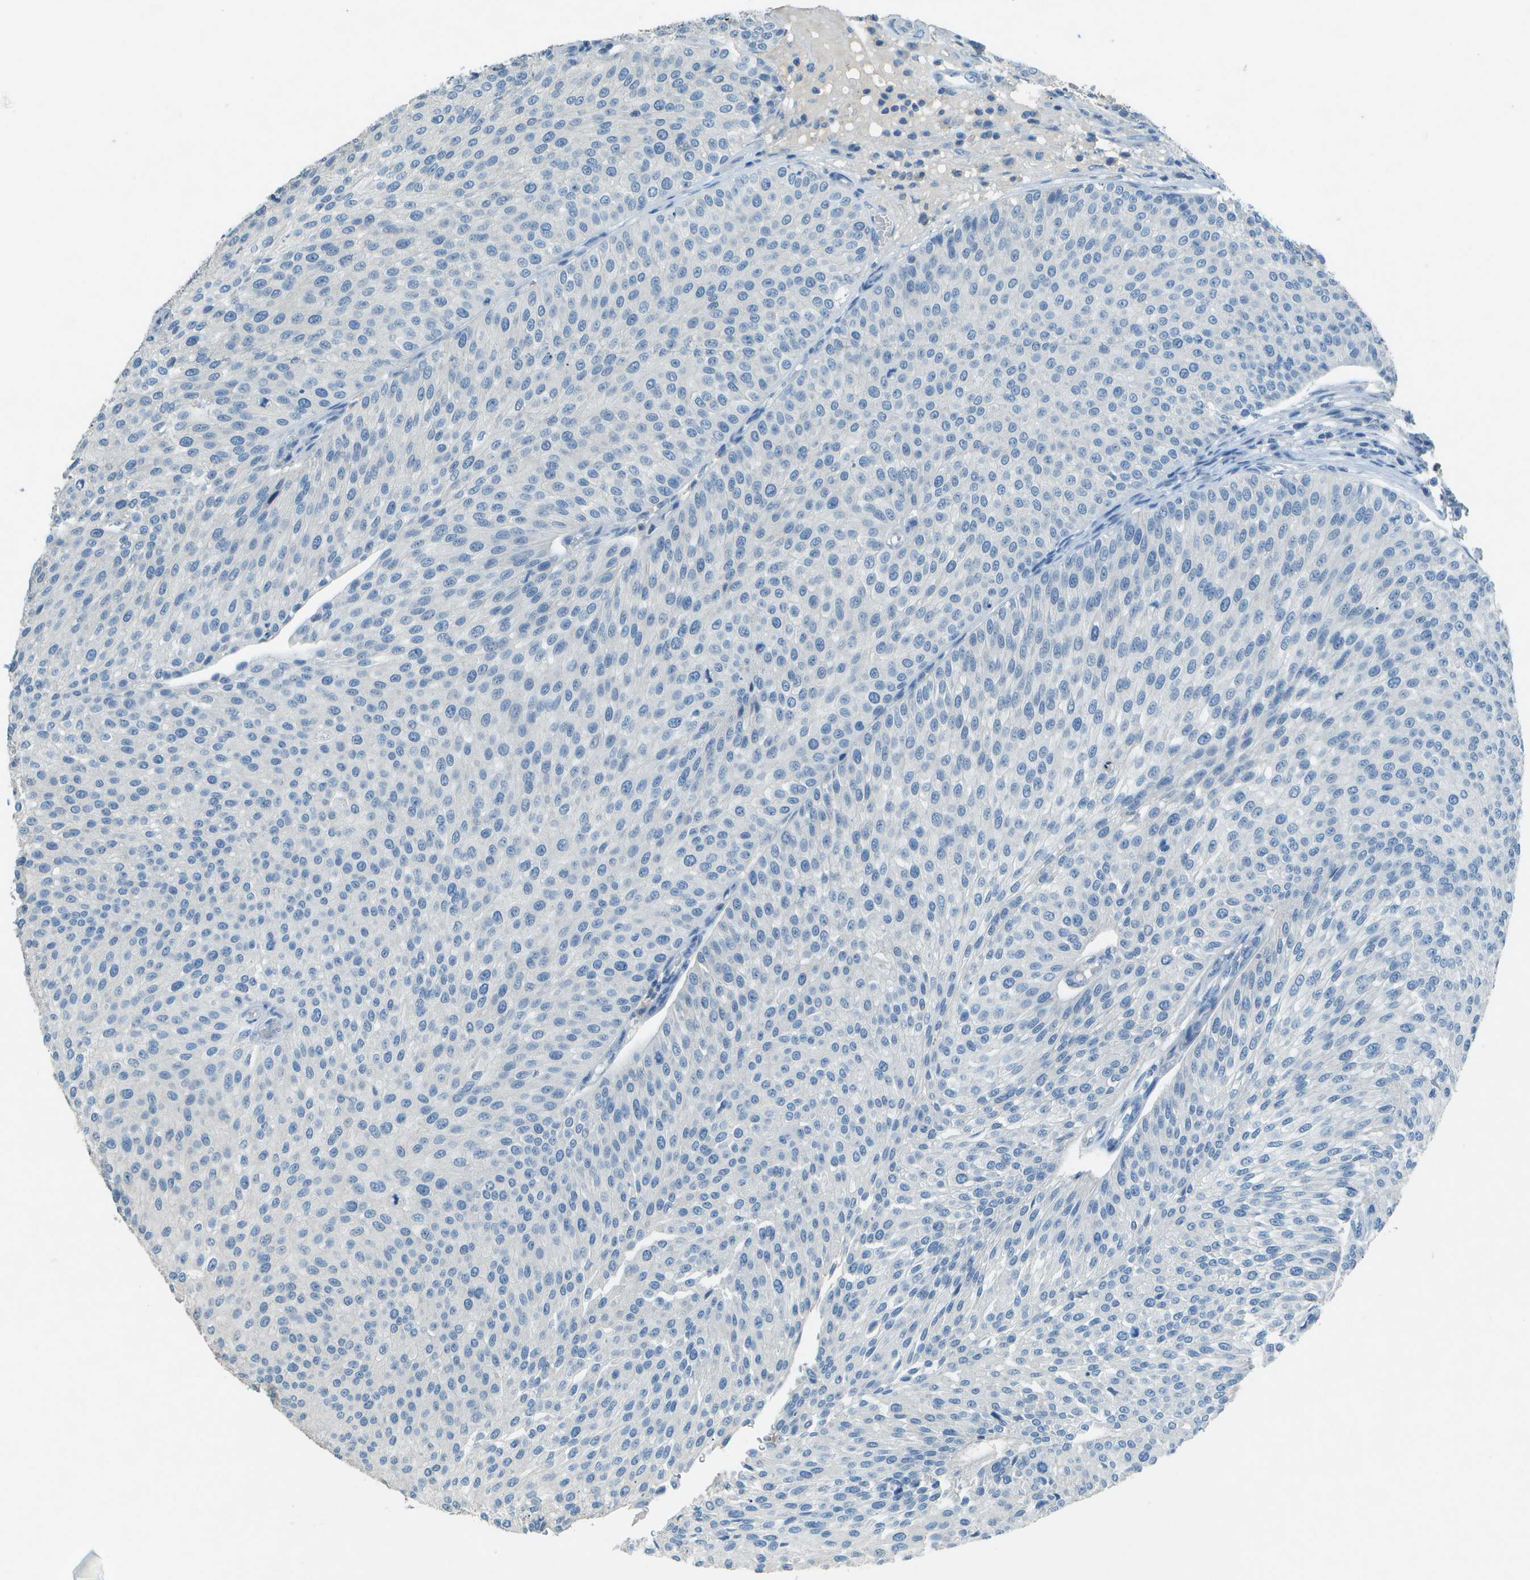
{"staining": {"intensity": "negative", "quantity": "none", "location": "none"}, "tissue": "urothelial cancer", "cell_type": "Tumor cells", "image_type": "cancer", "snomed": [{"axis": "morphology", "description": "Urothelial carcinoma, Low grade"}, {"axis": "topography", "description": "Smooth muscle"}, {"axis": "topography", "description": "Urinary bladder"}], "caption": "Immunohistochemistry (IHC) of human urothelial cancer reveals no positivity in tumor cells. (Brightfield microscopy of DAB (3,3'-diaminobenzidine) immunohistochemistry (IHC) at high magnification).", "gene": "LGI2", "patient": {"sex": "male", "age": 60}}